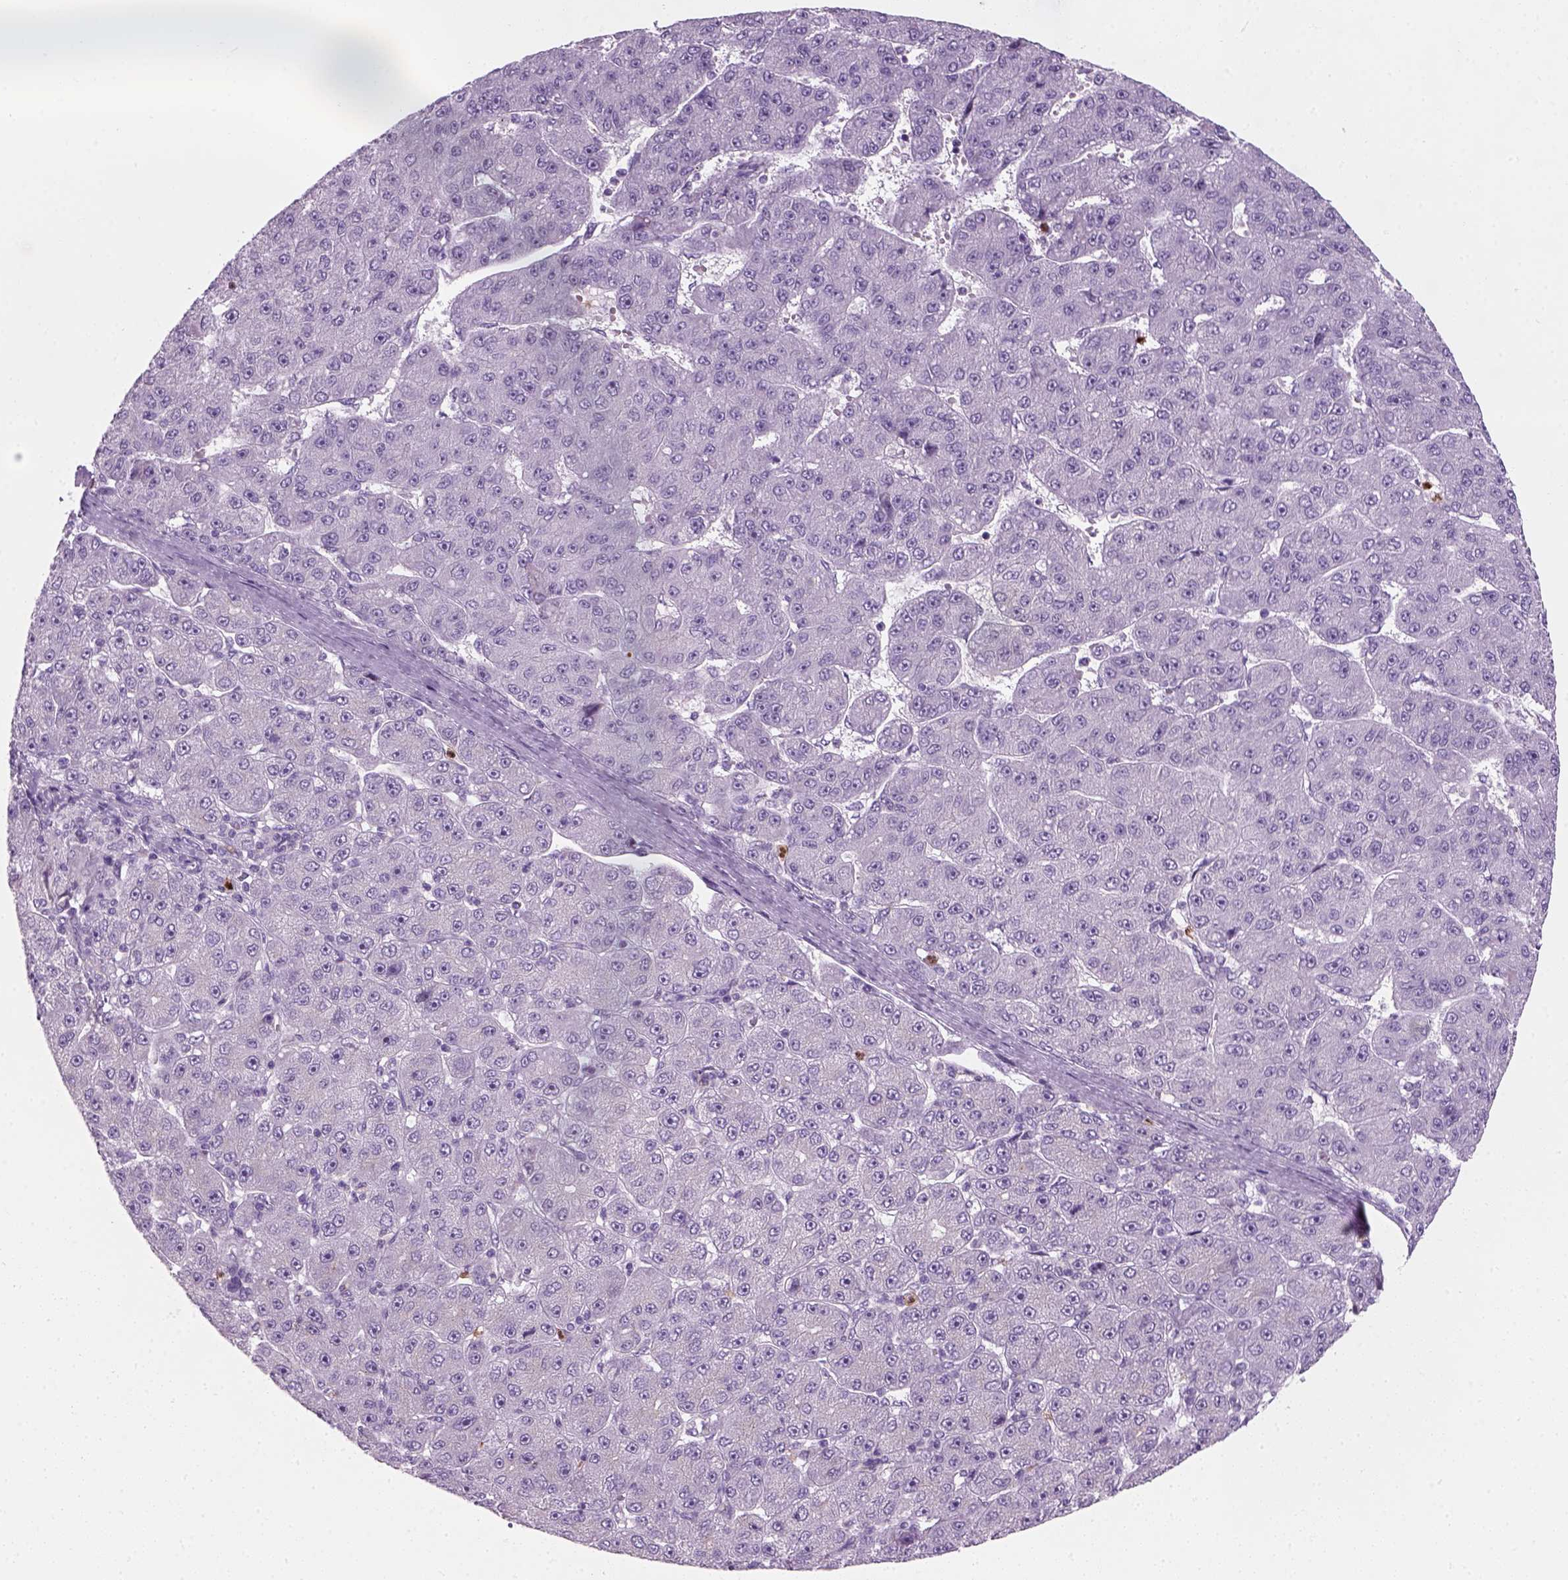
{"staining": {"intensity": "negative", "quantity": "none", "location": "none"}, "tissue": "liver cancer", "cell_type": "Tumor cells", "image_type": "cancer", "snomed": [{"axis": "morphology", "description": "Carcinoma, Hepatocellular, NOS"}, {"axis": "topography", "description": "Liver"}], "caption": "Micrograph shows no significant protein positivity in tumor cells of hepatocellular carcinoma (liver). (DAB (3,3'-diaminobenzidine) IHC with hematoxylin counter stain).", "gene": "IL4", "patient": {"sex": "male", "age": 67}}